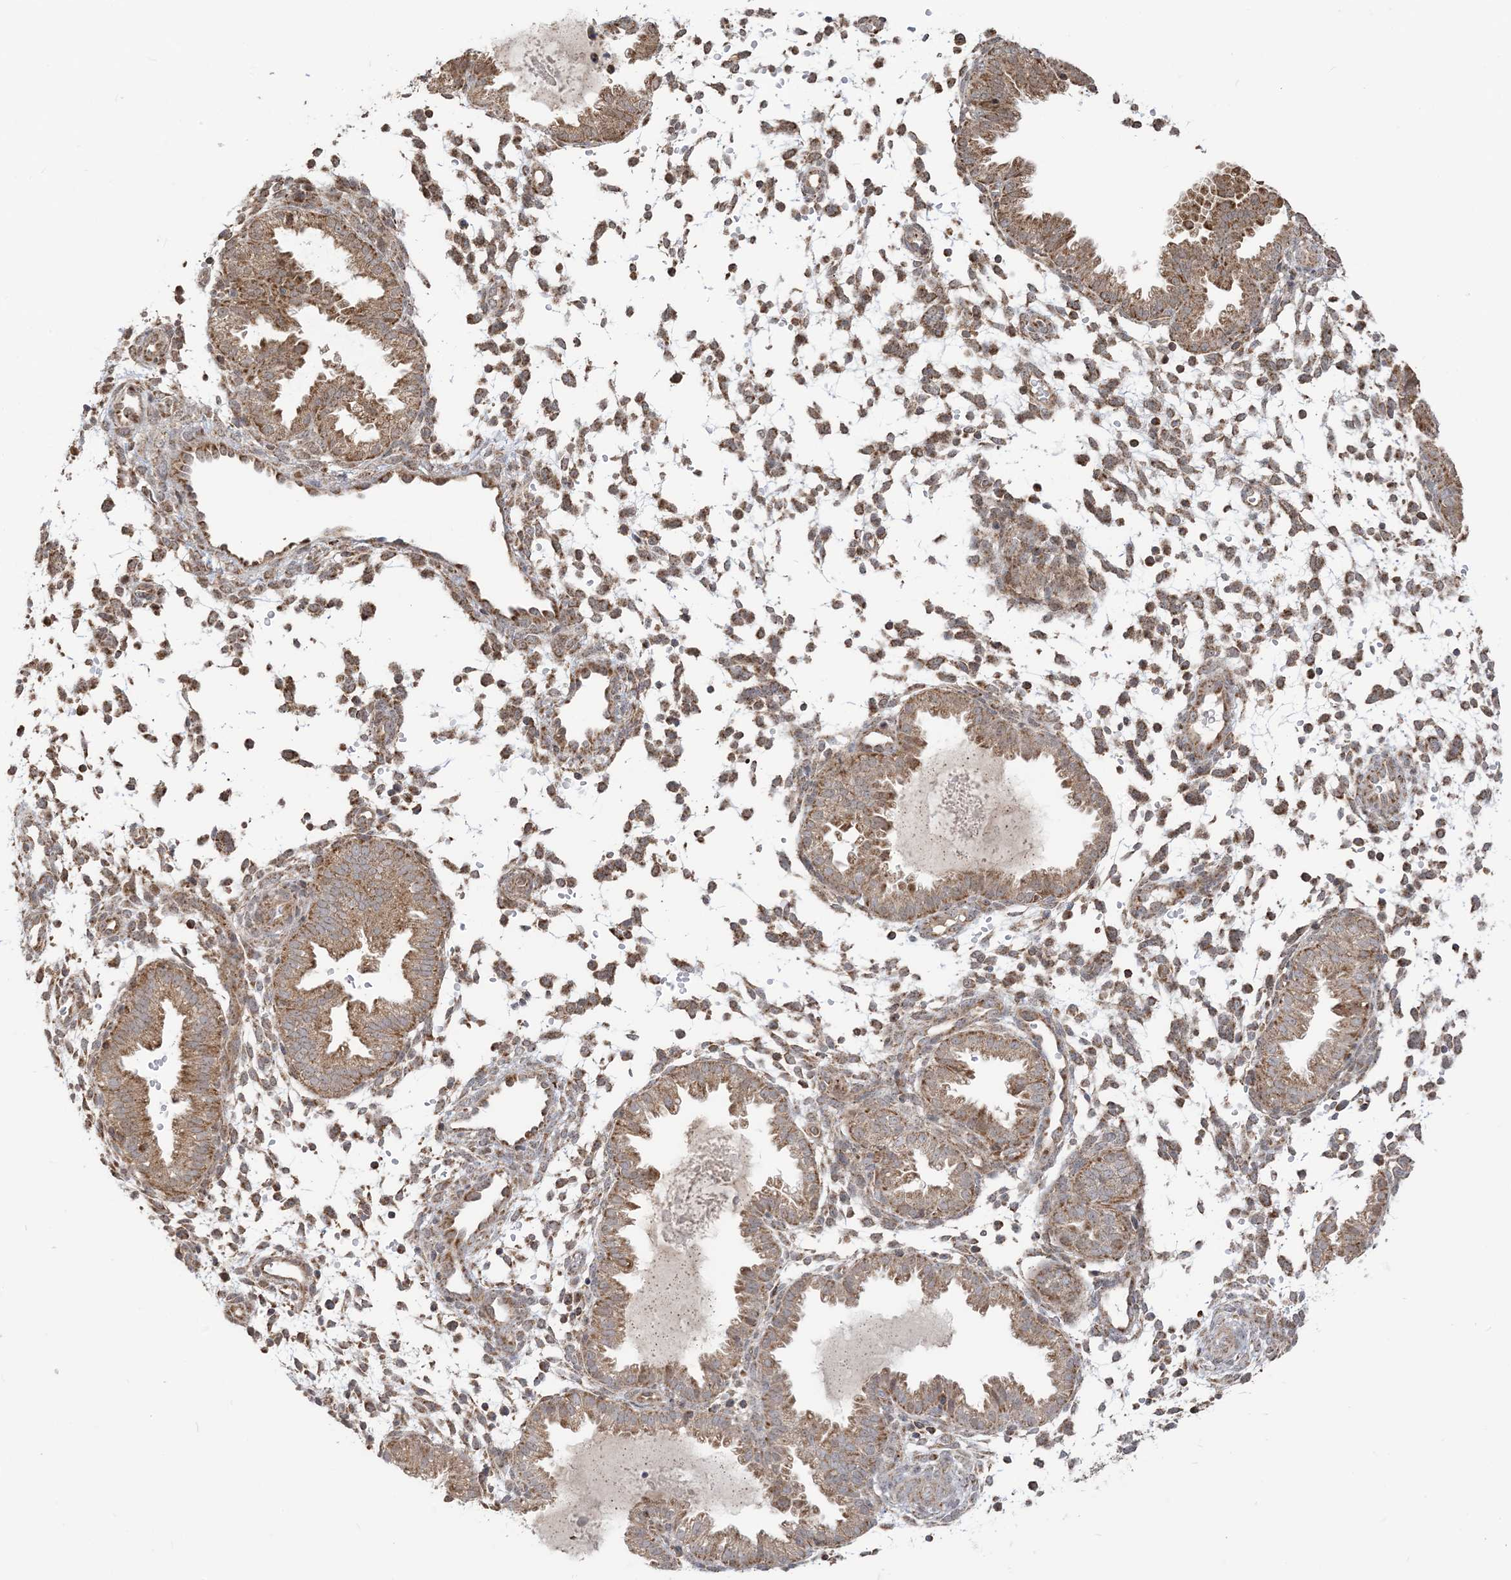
{"staining": {"intensity": "moderate", "quantity": "25%-75%", "location": "cytoplasmic/membranous"}, "tissue": "endometrium", "cell_type": "Cells in endometrial stroma", "image_type": "normal", "snomed": [{"axis": "morphology", "description": "Normal tissue, NOS"}, {"axis": "topography", "description": "Endometrium"}], "caption": "Endometrium stained for a protein (brown) reveals moderate cytoplasmic/membranous positive expression in approximately 25%-75% of cells in endometrial stroma.", "gene": "MAPKBP1", "patient": {"sex": "female", "age": 33}}